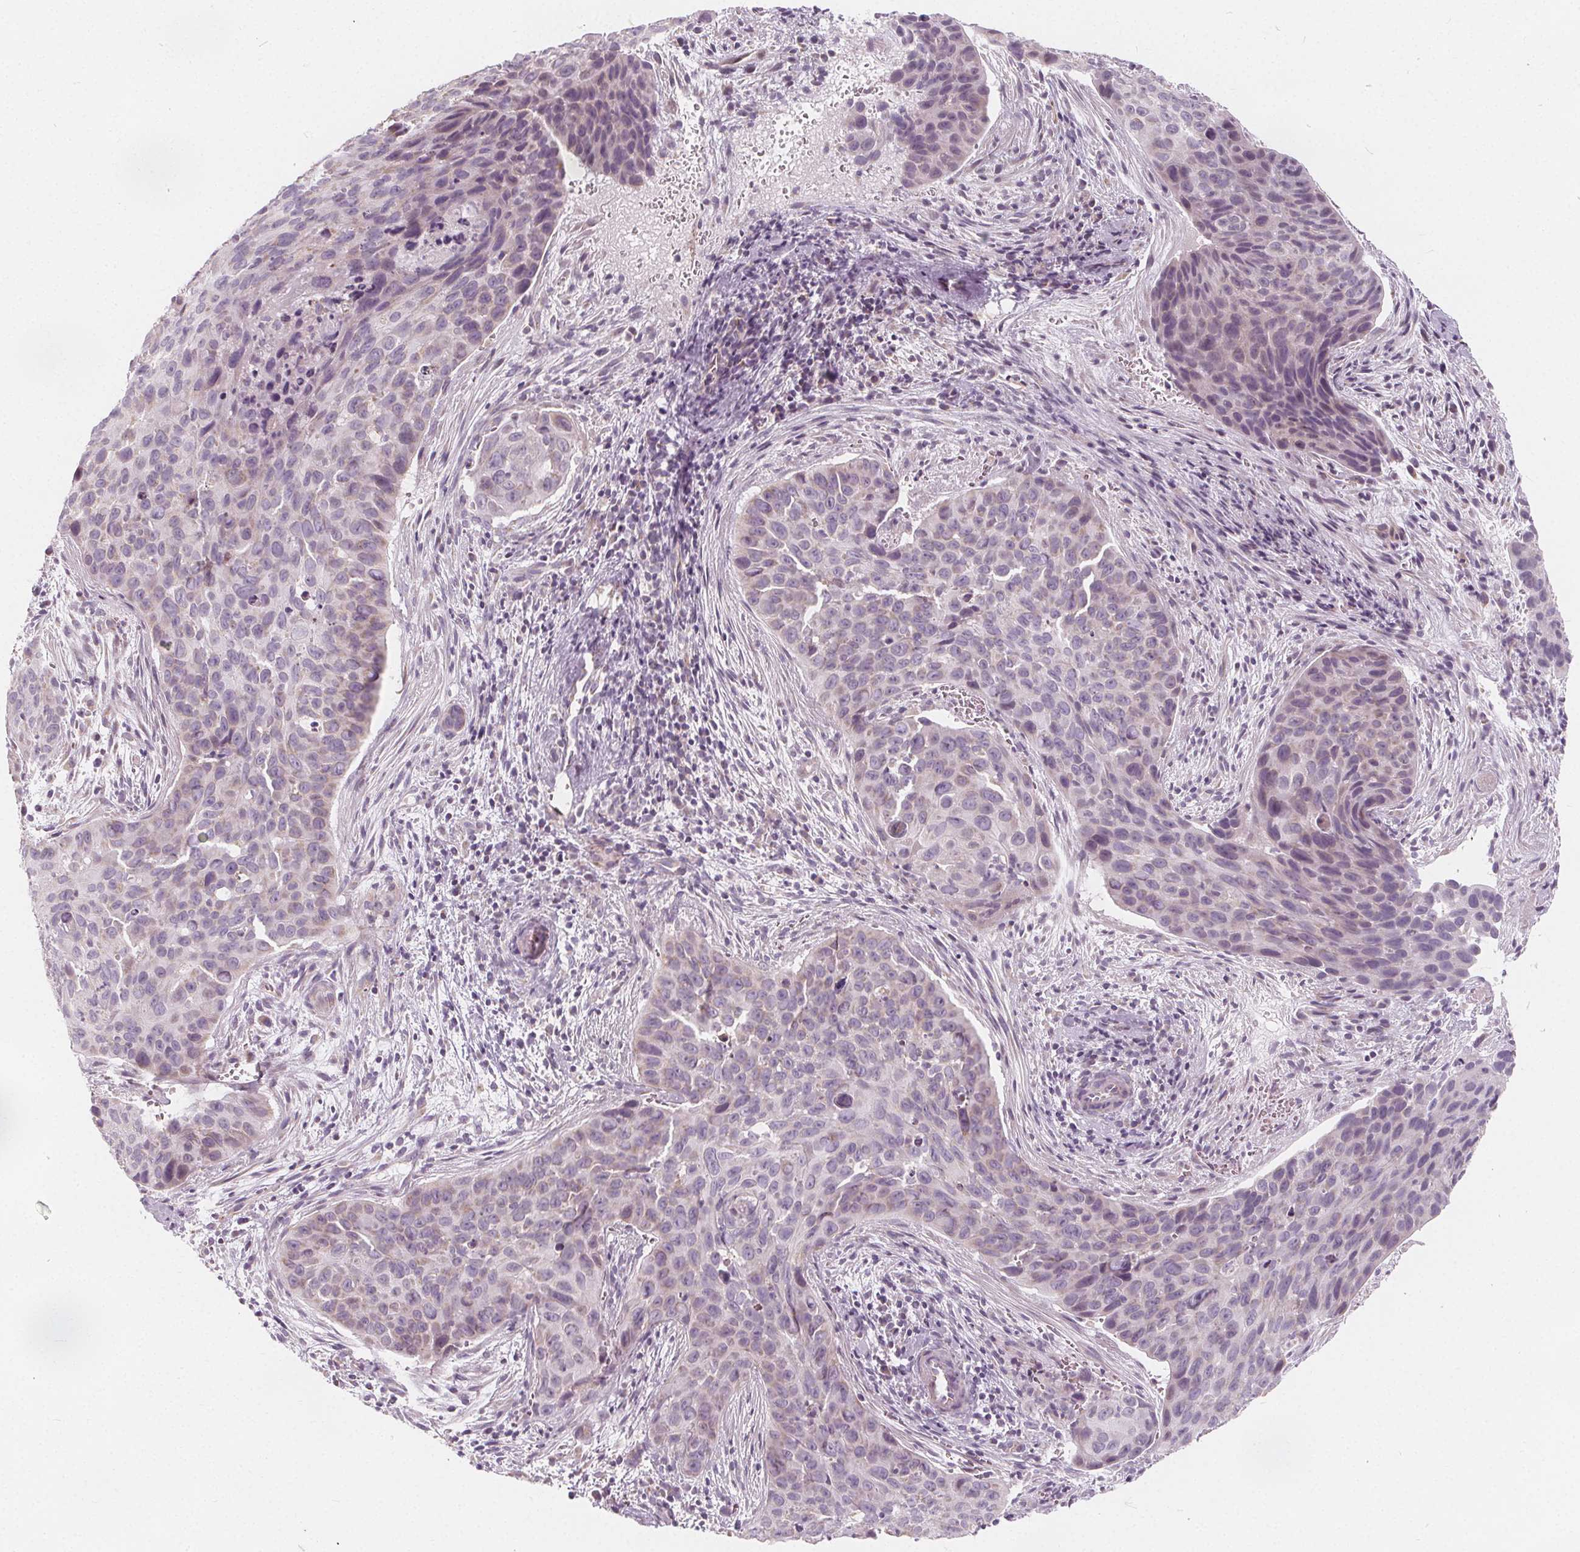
{"staining": {"intensity": "weak", "quantity": "<25%", "location": "cytoplasmic/membranous"}, "tissue": "cervical cancer", "cell_type": "Tumor cells", "image_type": "cancer", "snomed": [{"axis": "morphology", "description": "Squamous cell carcinoma, NOS"}, {"axis": "topography", "description": "Cervix"}], "caption": "Immunohistochemistry (IHC) of cervical cancer (squamous cell carcinoma) demonstrates no expression in tumor cells.", "gene": "NUP210L", "patient": {"sex": "female", "age": 35}}